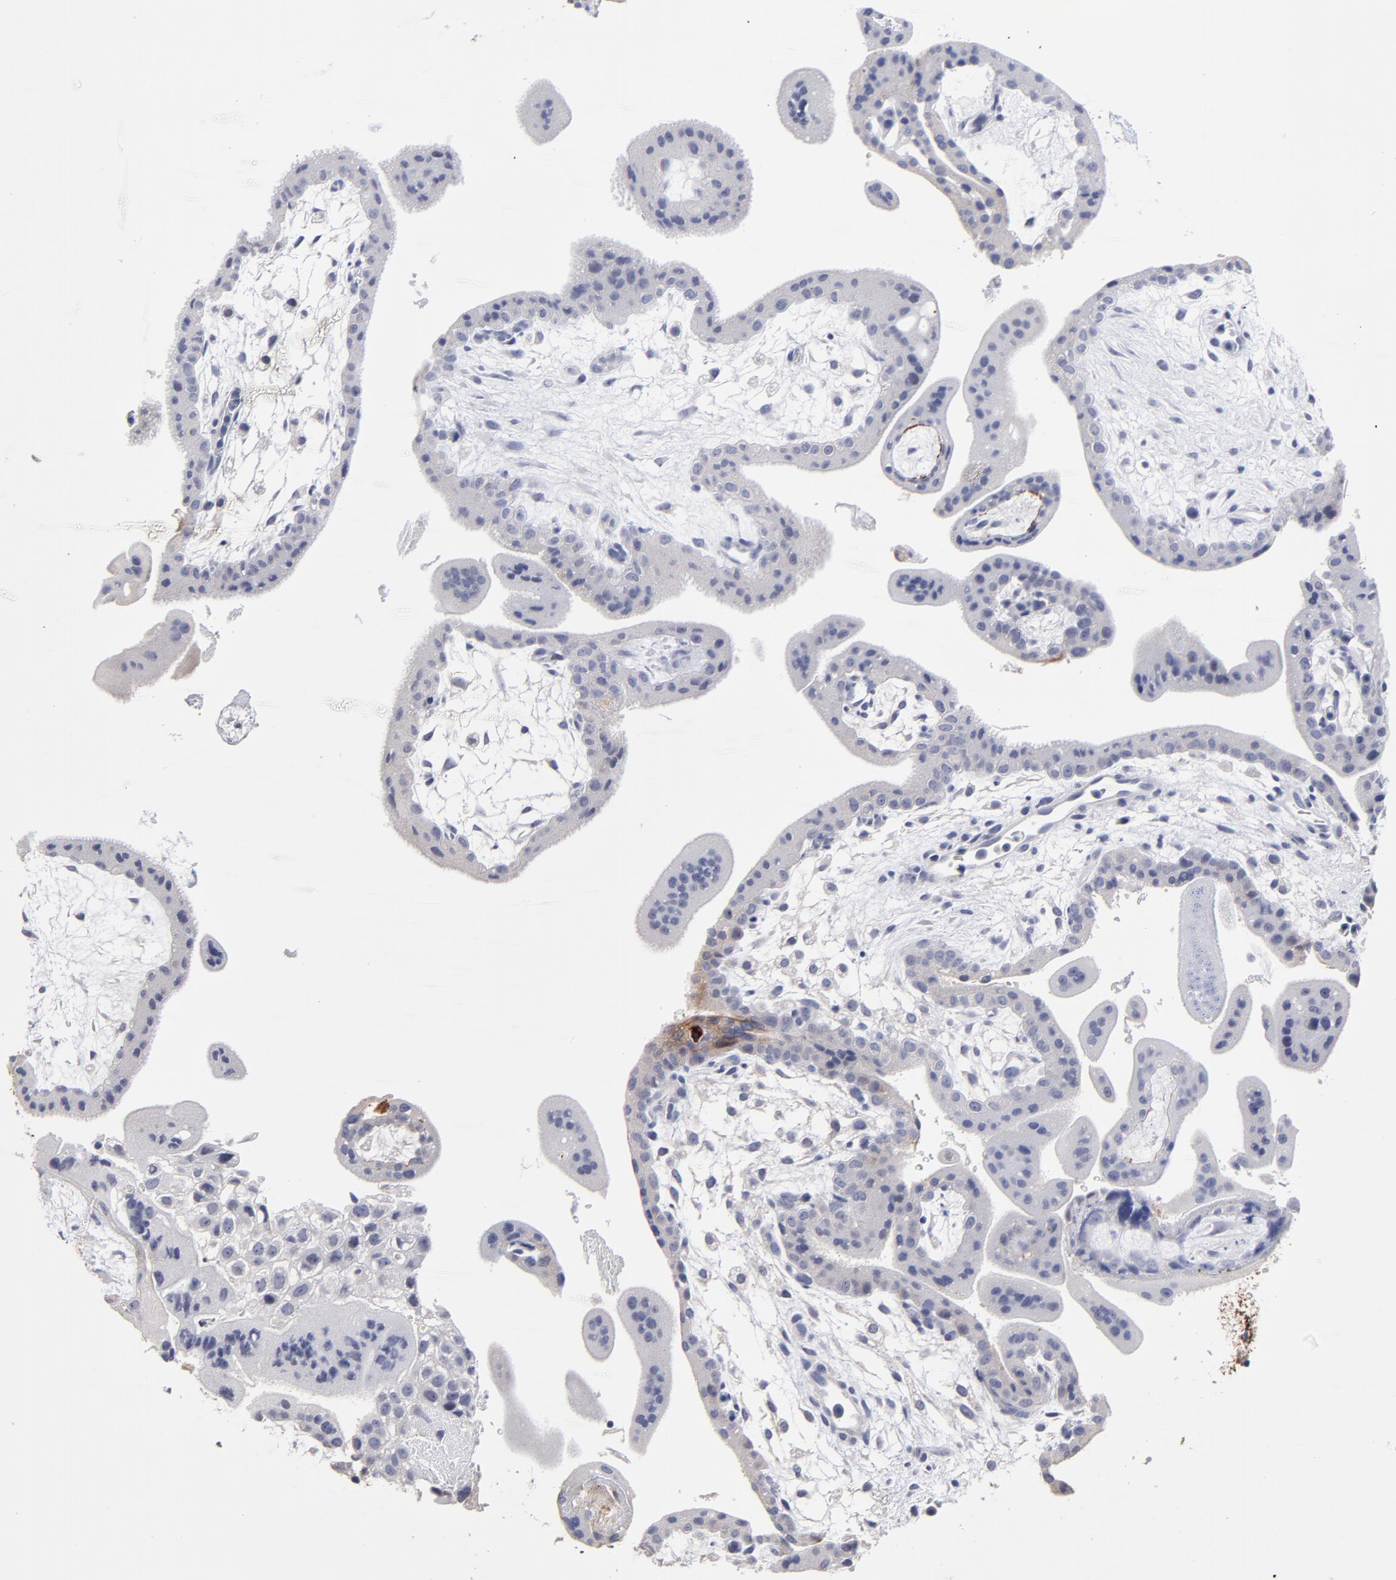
{"staining": {"intensity": "negative", "quantity": "none", "location": "none"}, "tissue": "placenta", "cell_type": "Decidual cells", "image_type": "normal", "snomed": [{"axis": "morphology", "description": "Normal tissue, NOS"}, {"axis": "topography", "description": "Placenta"}], "caption": "The immunohistochemistry micrograph has no significant staining in decidual cells of placenta.", "gene": "CXADR", "patient": {"sex": "female", "age": 35}}